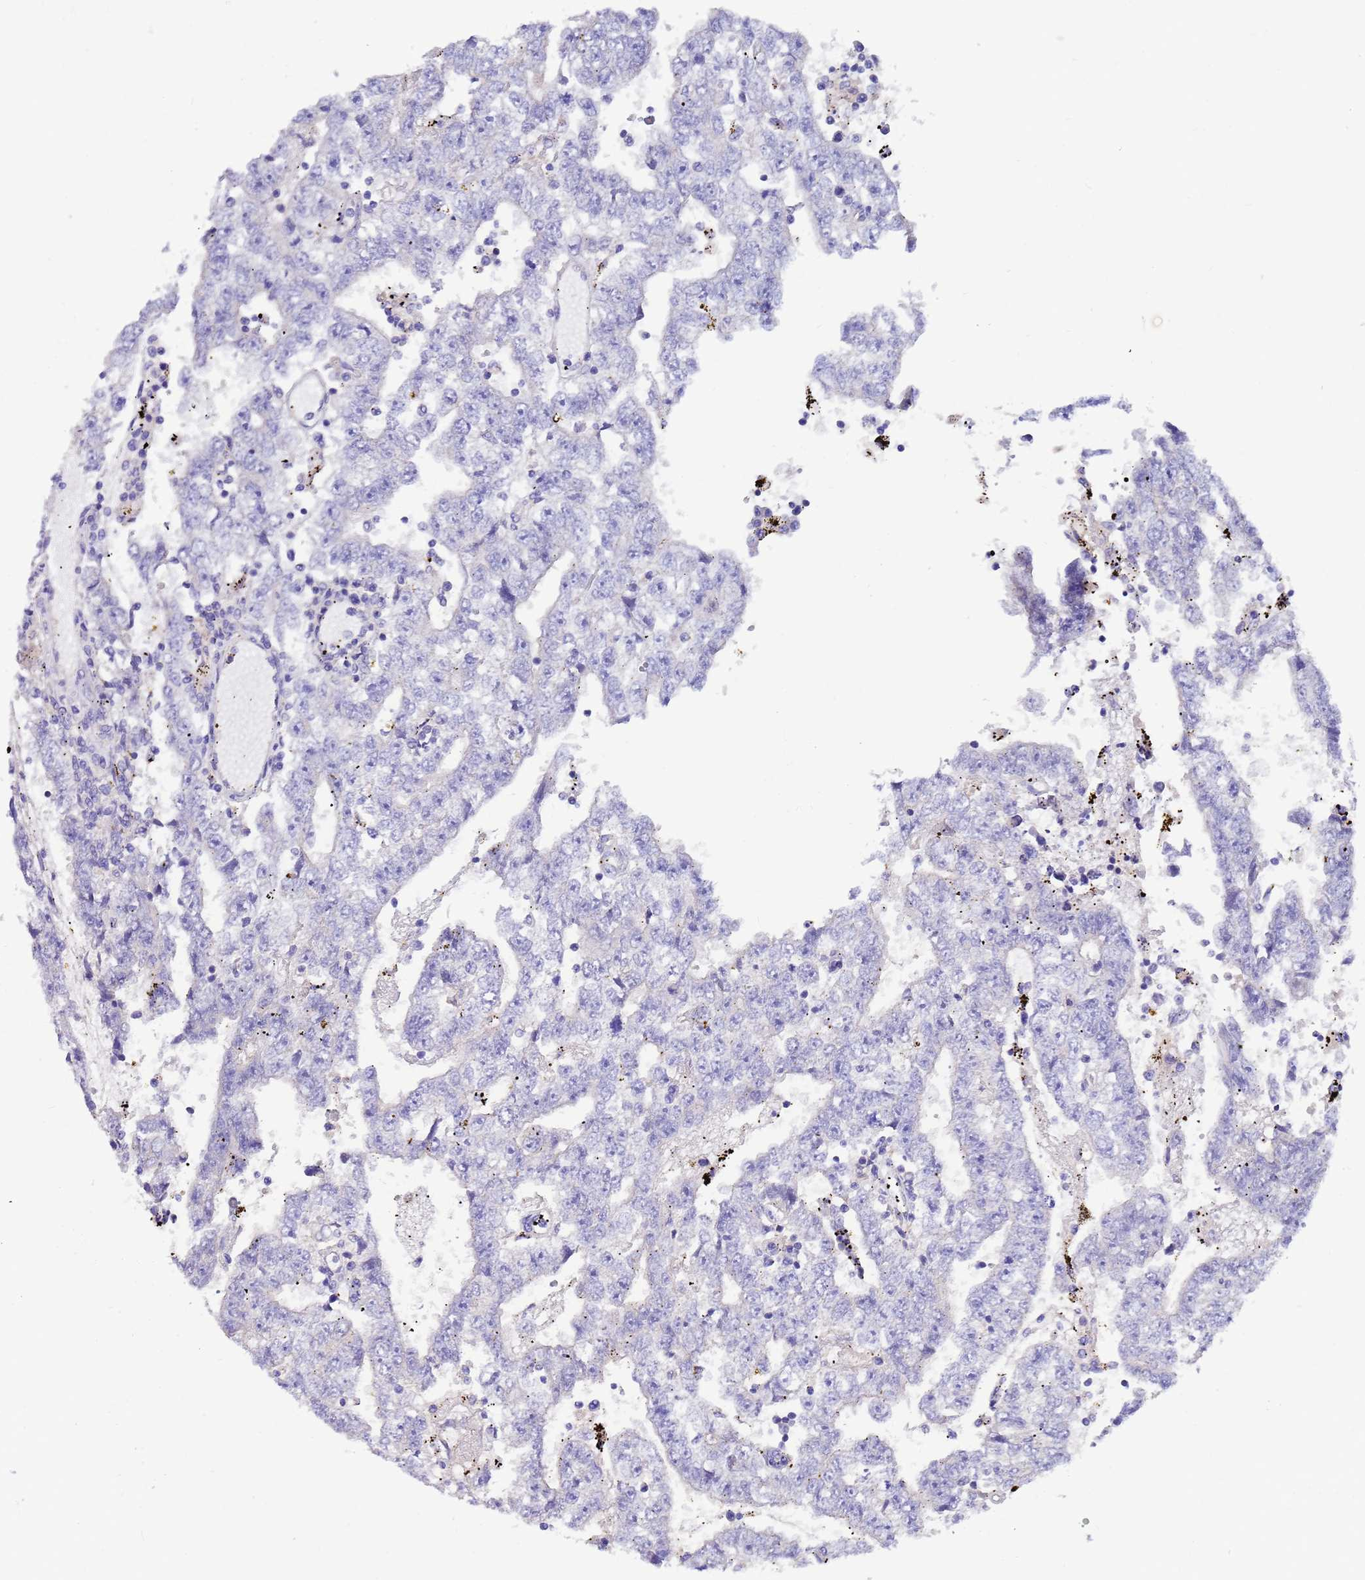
{"staining": {"intensity": "negative", "quantity": "none", "location": "none"}, "tissue": "testis cancer", "cell_type": "Tumor cells", "image_type": "cancer", "snomed": [{"axis": "morphology", "description": "Carcinoma, Embryonal, NOS"}, {"axis": "topography", "description": "Testis"}], "caption": "Immunohistochemistry of human embryonal carcinoma (testis) displays no staining in tumor cells.", "gene": "SRL", "patient": {"sex": "male", "age": 25}}